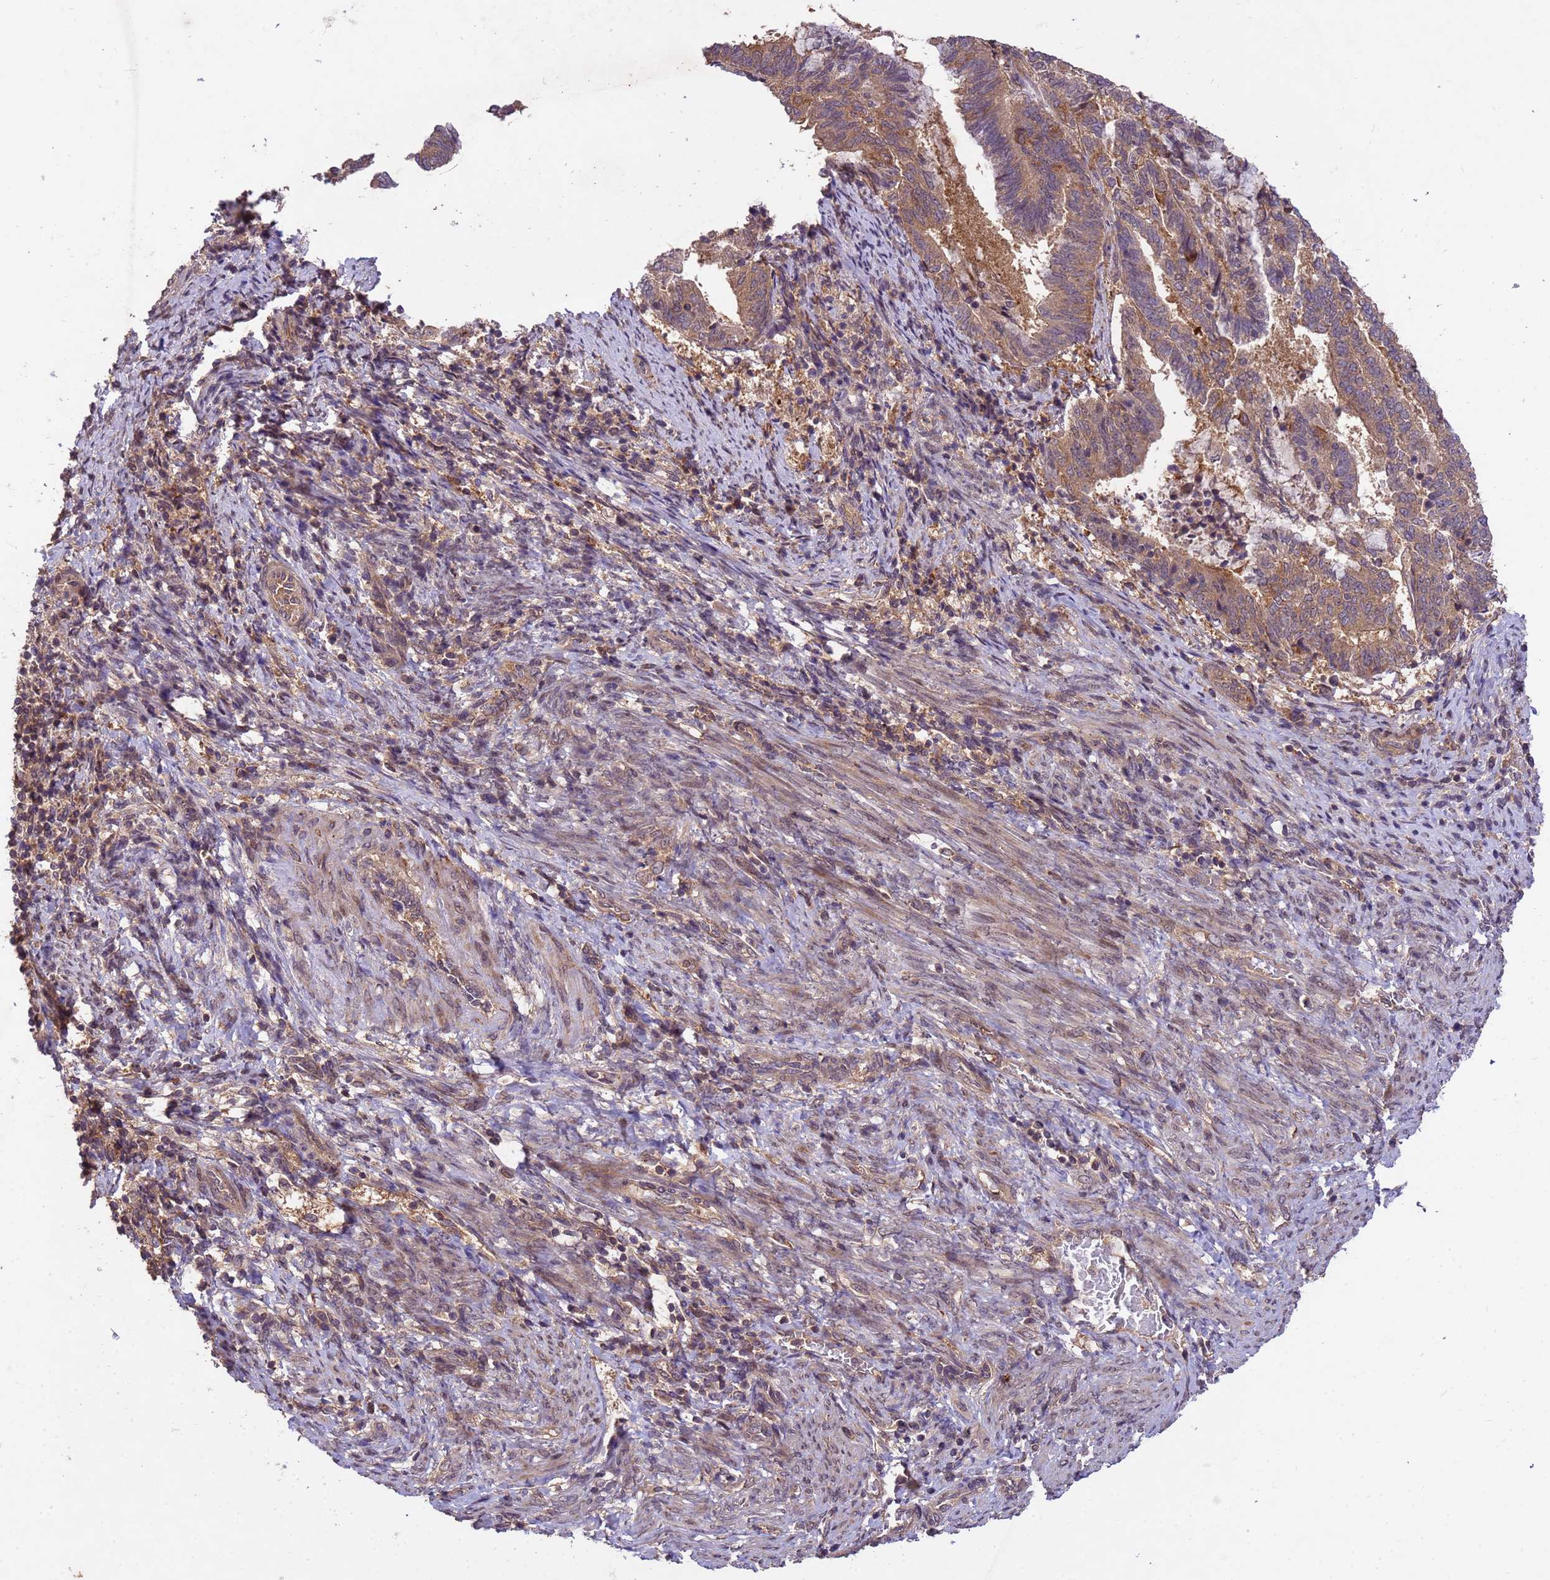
{"staining": {"intensity": "weak", "quantity": ">75%", "location": "cytoplasmic/membranous"}, "tissue": "endometrial cancer", "cell_type": "Tumor cells", "image_type": "cancer", "snomed": [{"axis": "morphology", "description": "Adenocarcinoma, NOS"}, {"axis": "topography", "description": "Endometrium"}], "caption": "Adenocarcinoma (endometrial) tissue demonstrates weak cytoplasmic/membranous positivity in about >75% of tumor cells, visualized by immunohistochemistry.", "gene": "PPP2CB", "patient": {"sex": "female", "age": 80}}